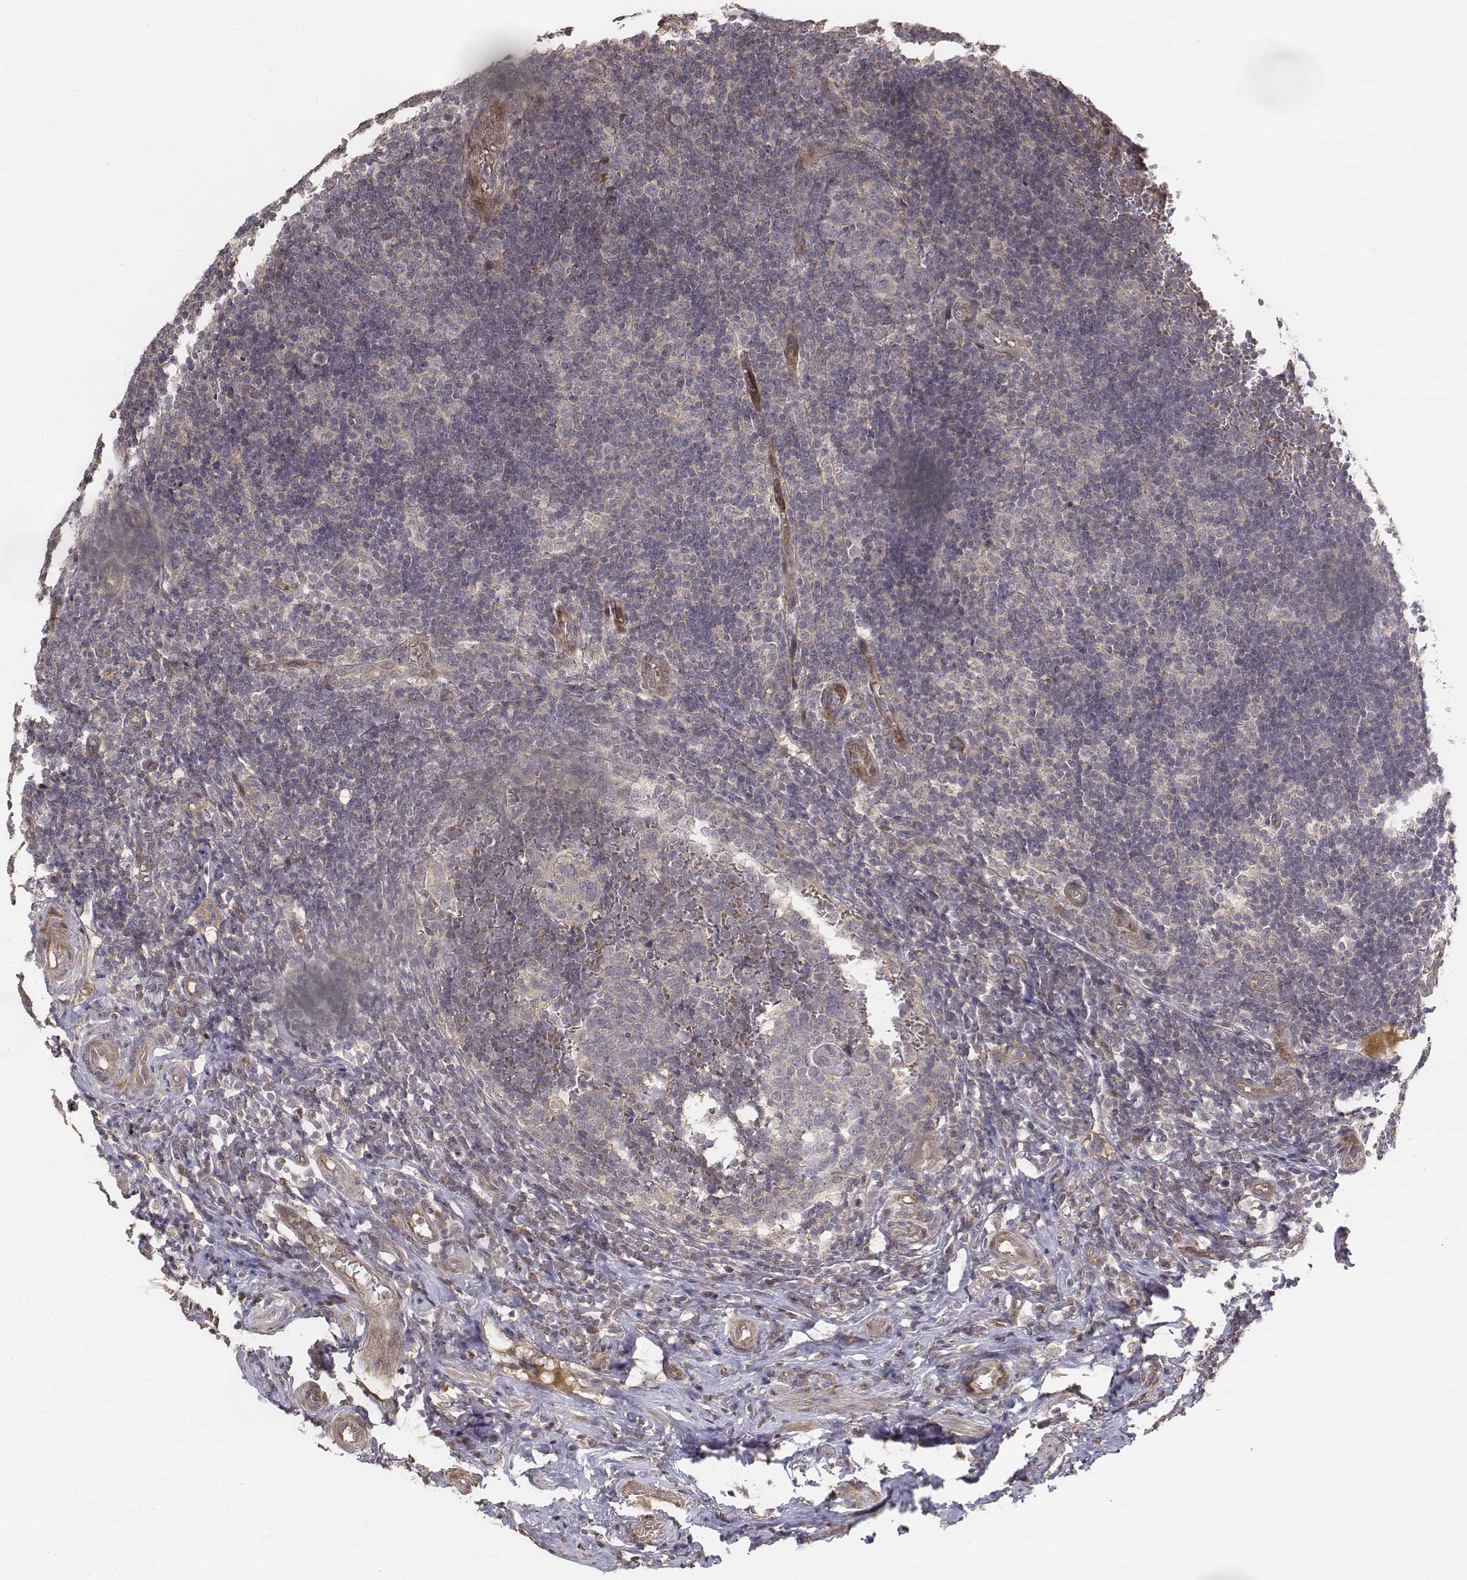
{"staining": {"intensity": "moderate", "quantity": ">75%", "location": "cytoplasmic/membranous"}, "tissue": "appendix", "cell_type": "Glandular cells", "image_type": "normal", "snomed": [{"axis": "morphology", "description": "Normal tissue, NOS"}, {"axis": "topography", "description": "Appendix"}], "caption": "The histopathology image exhibits immunohistochemical staining of unremarkable appendix. There is moderate cytoplasmic/membranous staining is present in about >75% of glandular cells.", "gene": "FBXO21", "patient": {"sex": "male", "age": 18}}